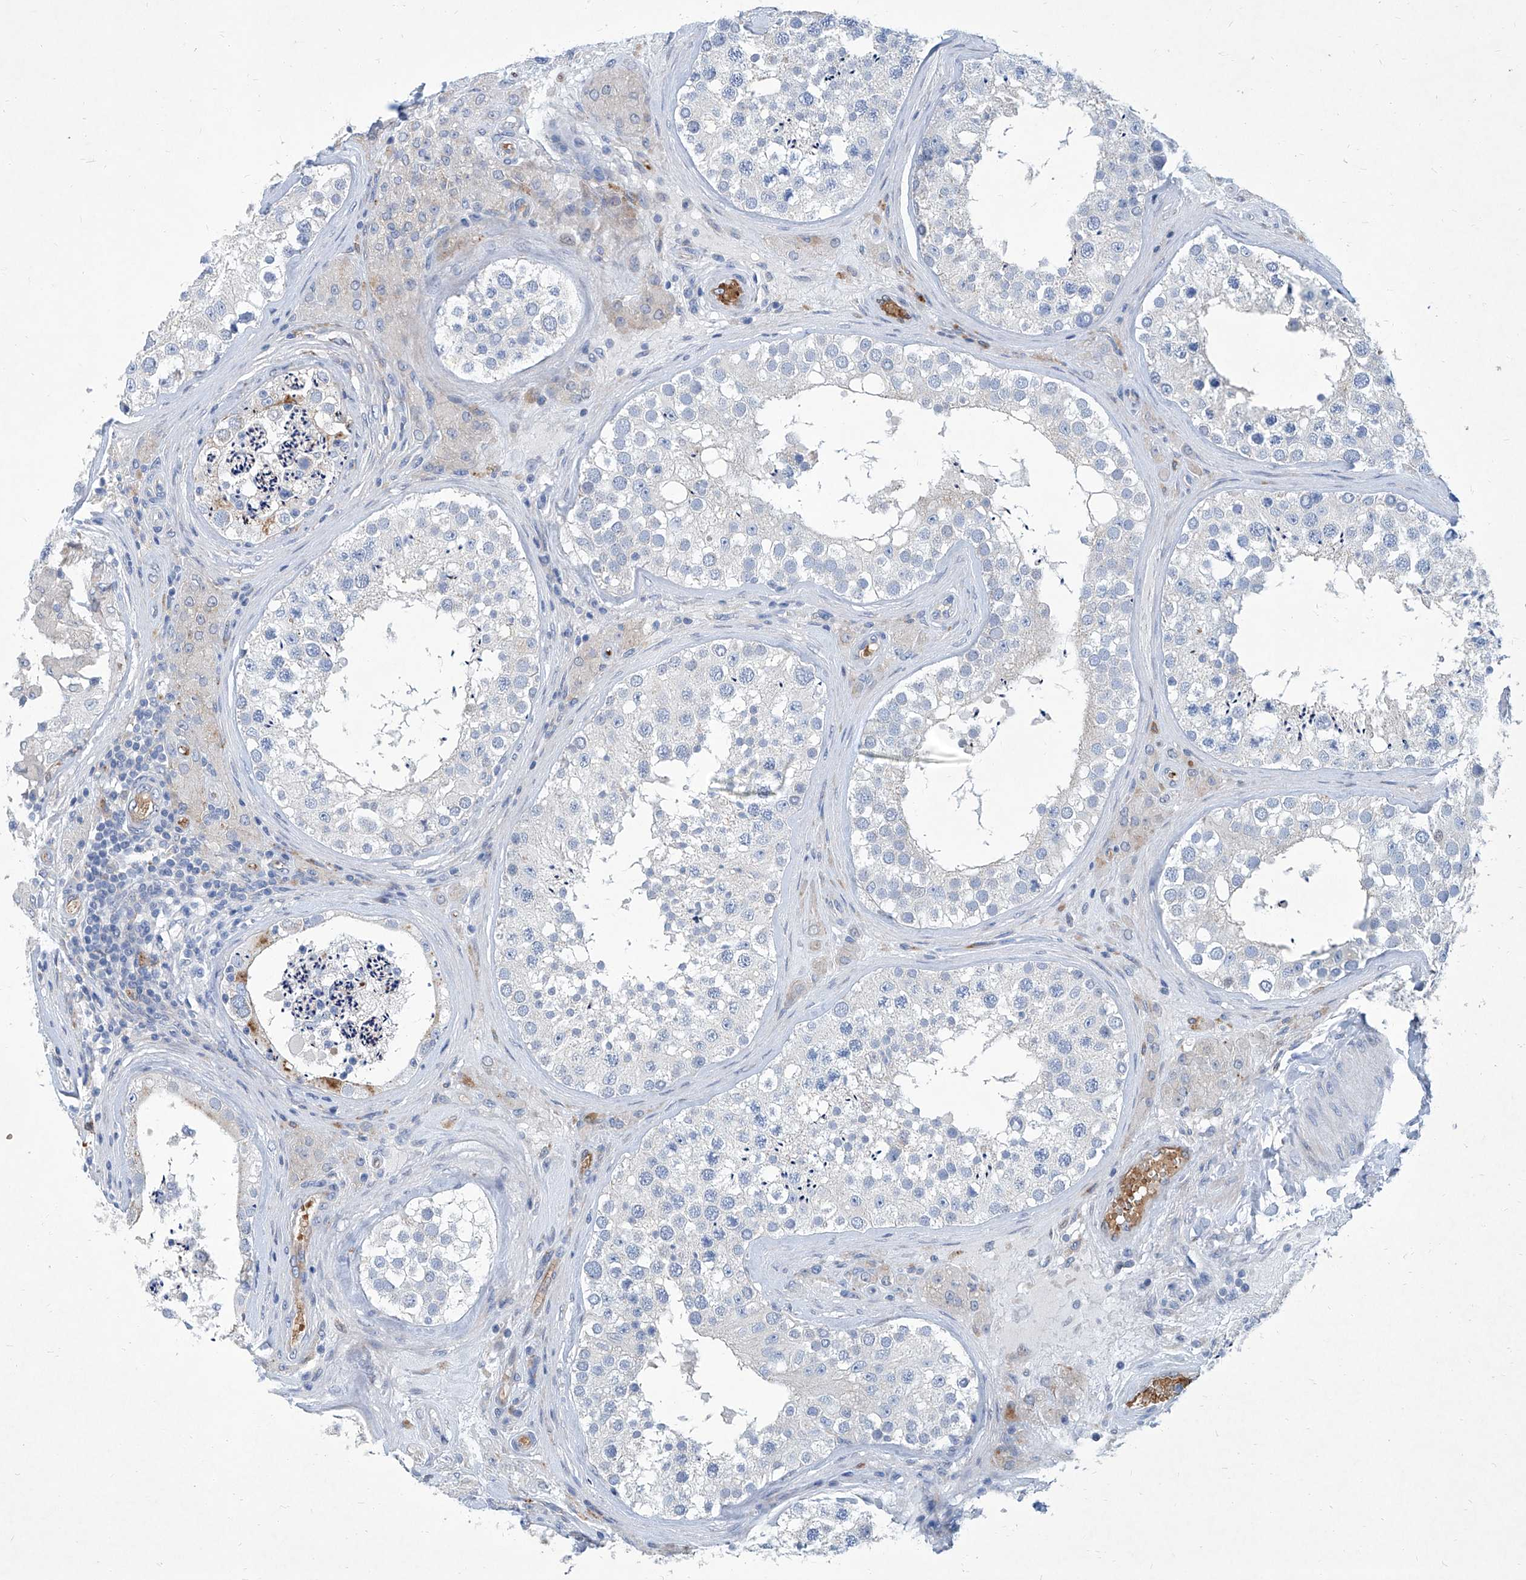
{"staining": {"intensity": "negative", "quantity": "none", "location": "none"}, "tissue": "testis", "cell_type": "Cells in seminiferous ducts", "image_type": "normal", "snomed": [{"axis": "morphology", "description": "Normal tissue, NOS"}, {"axis": "topography", "description": "Testis"}], "caption": "Micrograph shows no significant protein positivity in cells in seminiferous ducts of benign testis.", "gene": "FPR2", "patient": {"sex": "male", "age": 46}}